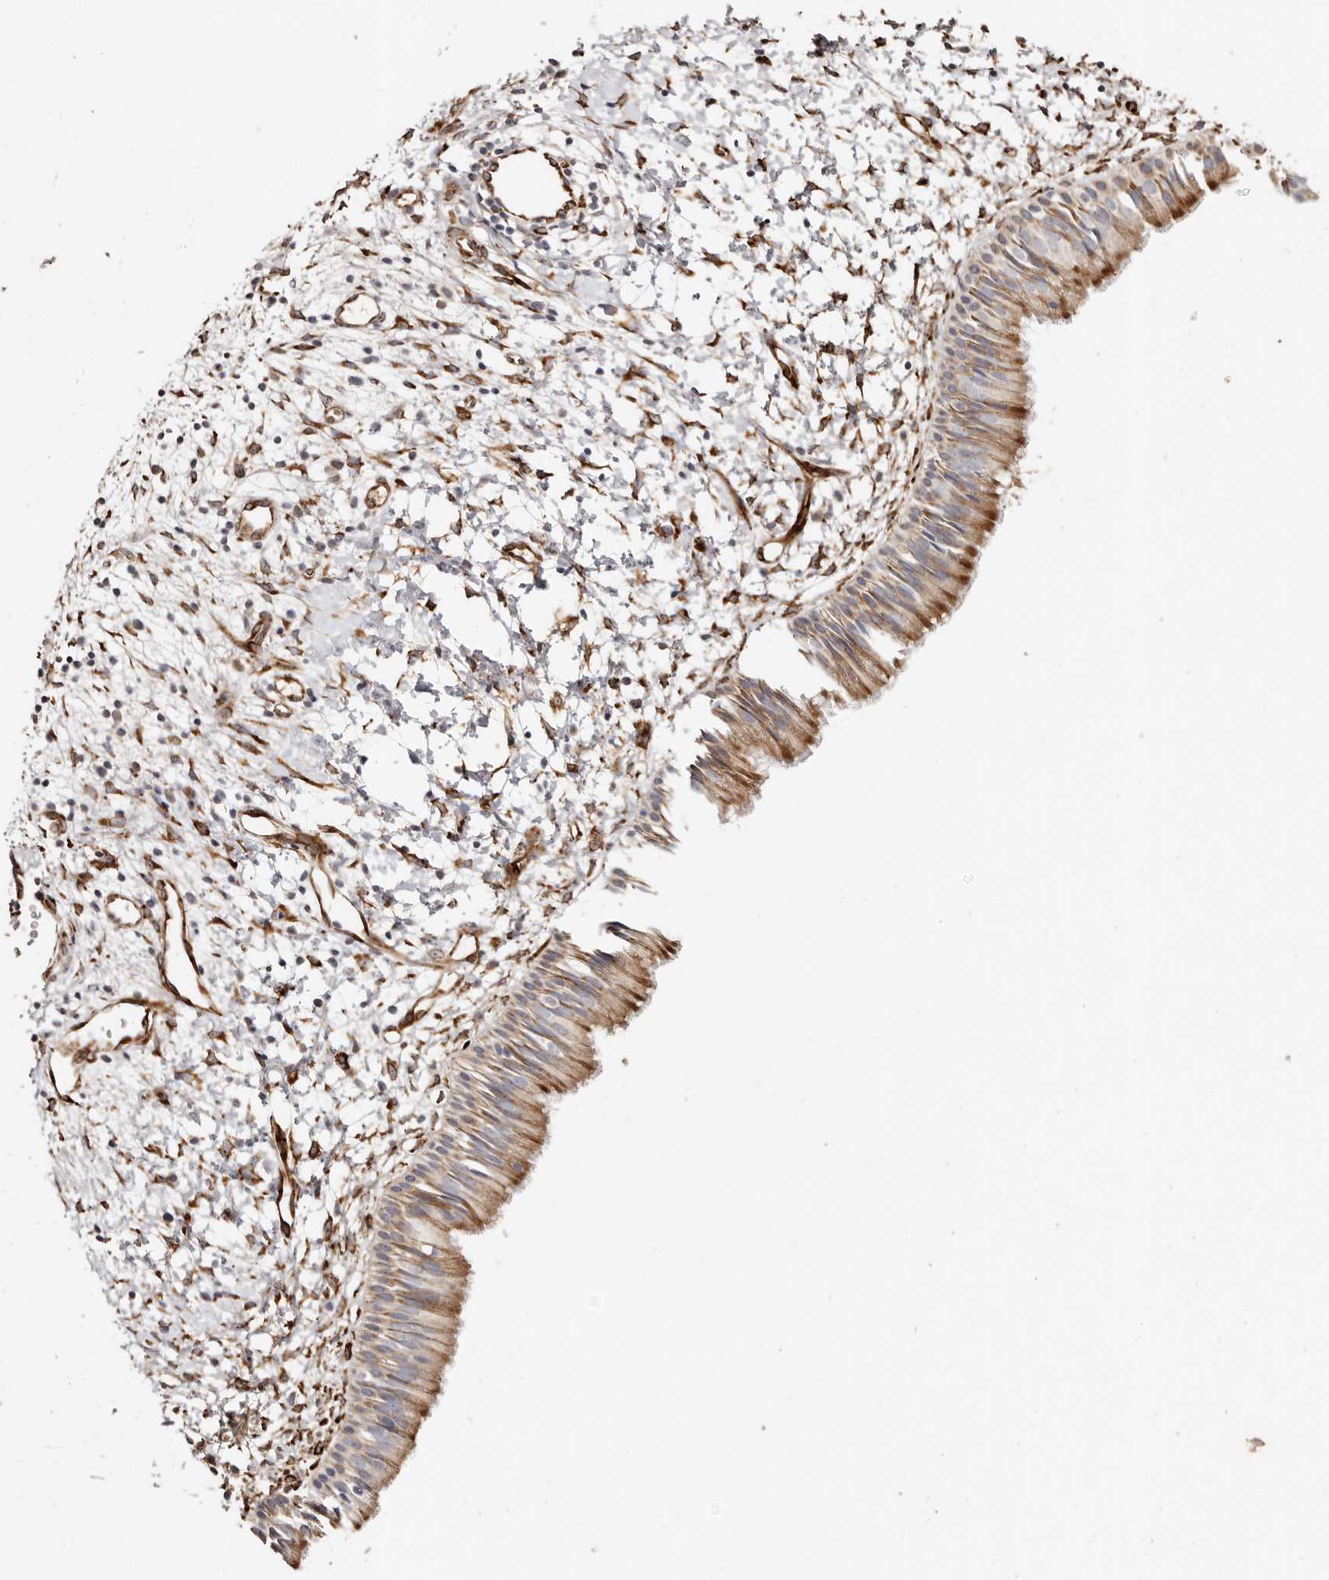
{"staining": {"intensity": "moderate", "quantity": ">75%", "location": "cytoplasmic/membranous"}, "tissue": "nasopharynx", "cell_type": "Respiratory epithelial cells", "image_type": "normal", "snomed": [{"axis": "morphology", "description": "Normal tissue, NOS"}, {"axis": "topography", "description": "Nasopharynx"}], "caption": "IHC (DAB) staining of normal human nasopharynx reveals moderate cytoplasmic/membranous protein expression in approximately >75% of respiratory epithelial cells.", "gene": "SERPINH1", "patient": {"sex": "male", "age": 22}}